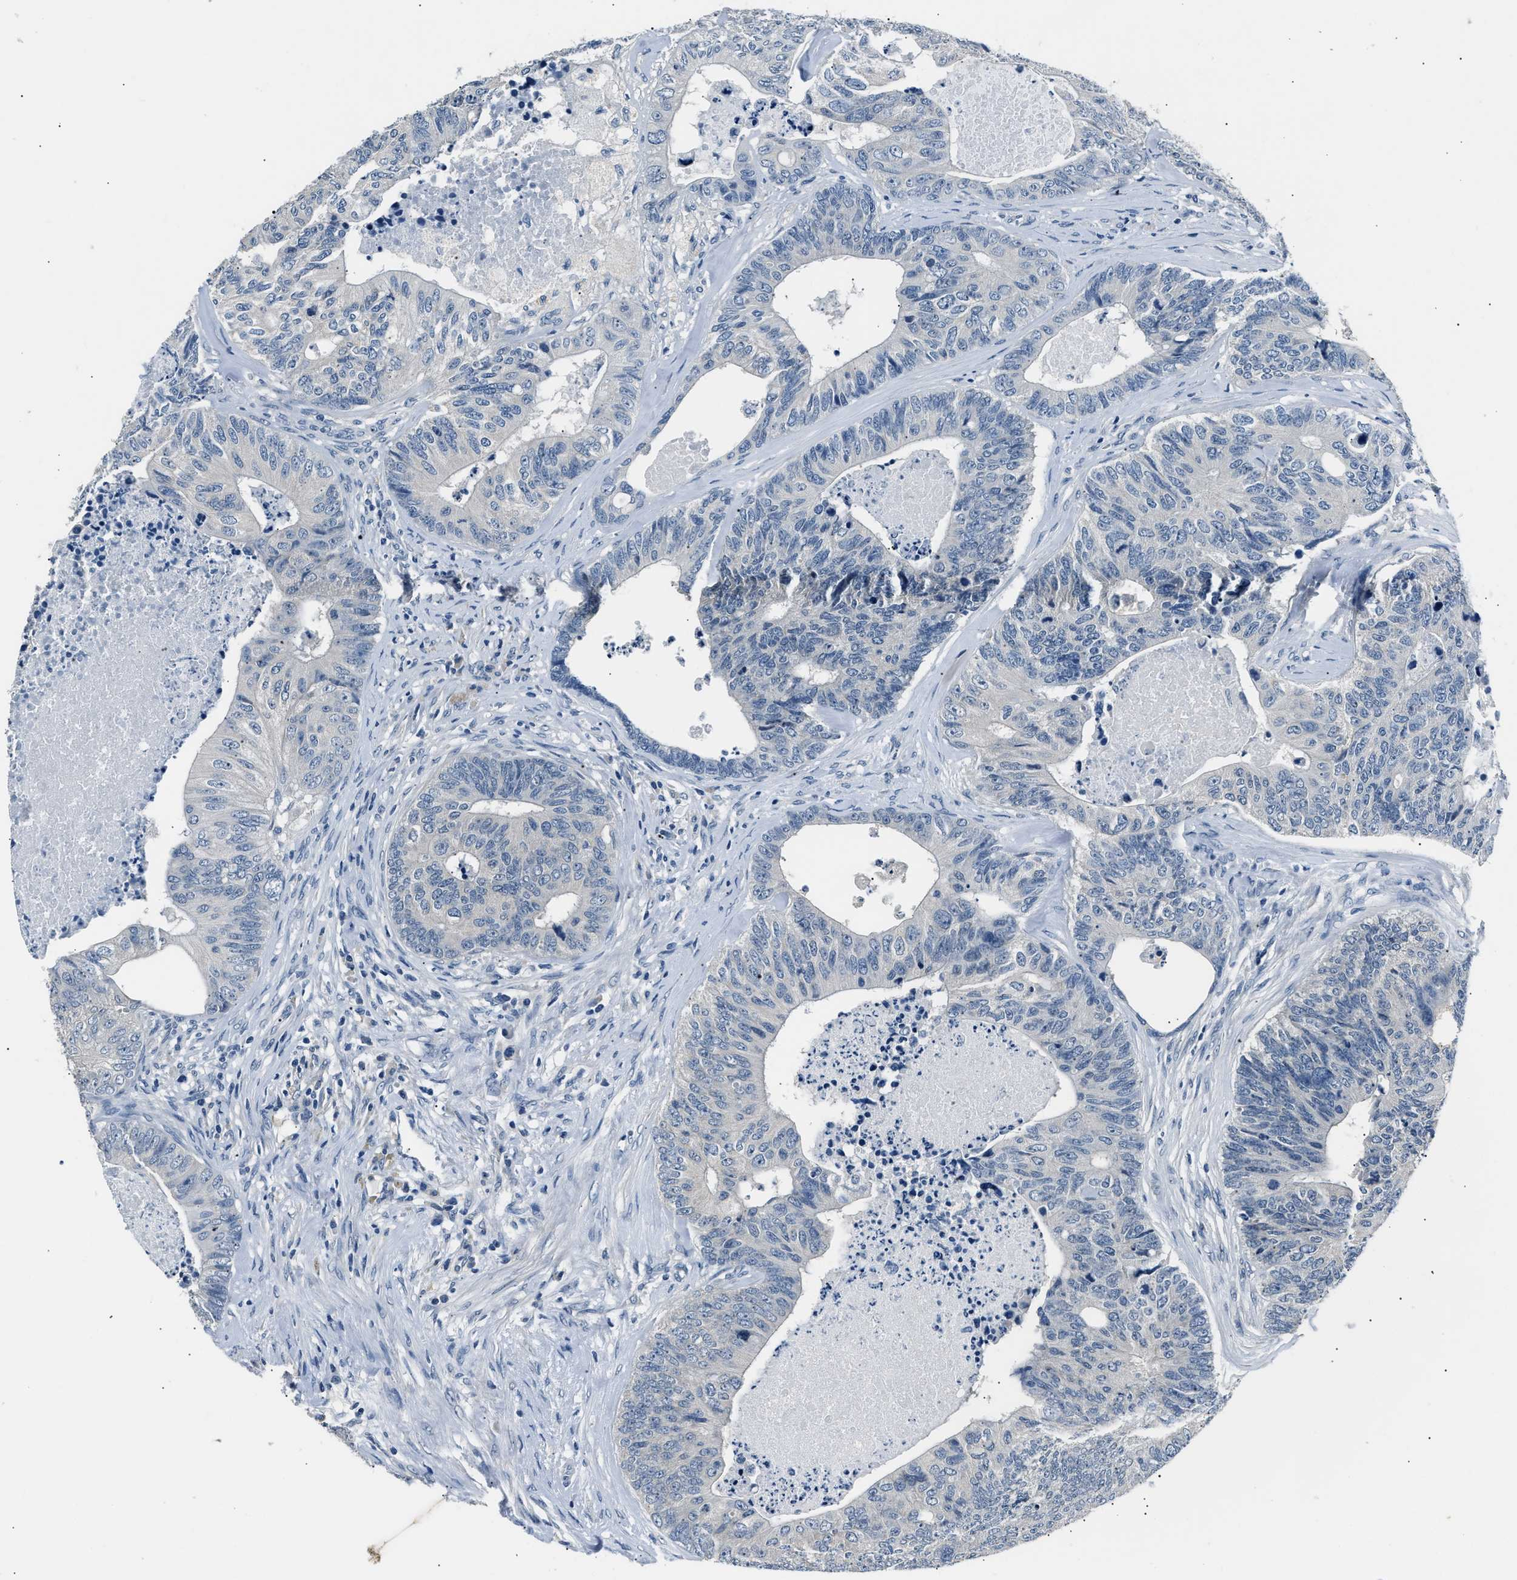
{"staining": {"intensity": "negative", "quantity": "none", "location": "none"}, "tissue": "colorectal cancer", "cell_type": "Tumor cells", "image_type": "cancer", "snomed": [{"axis": "morphology", "description": "Adenocarcinoma, NOS"}, {"axis": "topography", "description": "Colon"}], "caption": "Tumor cells show no significant protein positivity in colorectal cancer (adenocarcinoma). Brightfield microscopy of immunohistochemistry (IHC) stained with DAB (brown) and hematoxylin (blue), captured at high magnification.", "gene": "INHA", "patient": {"sex": "female", "age": 67}}